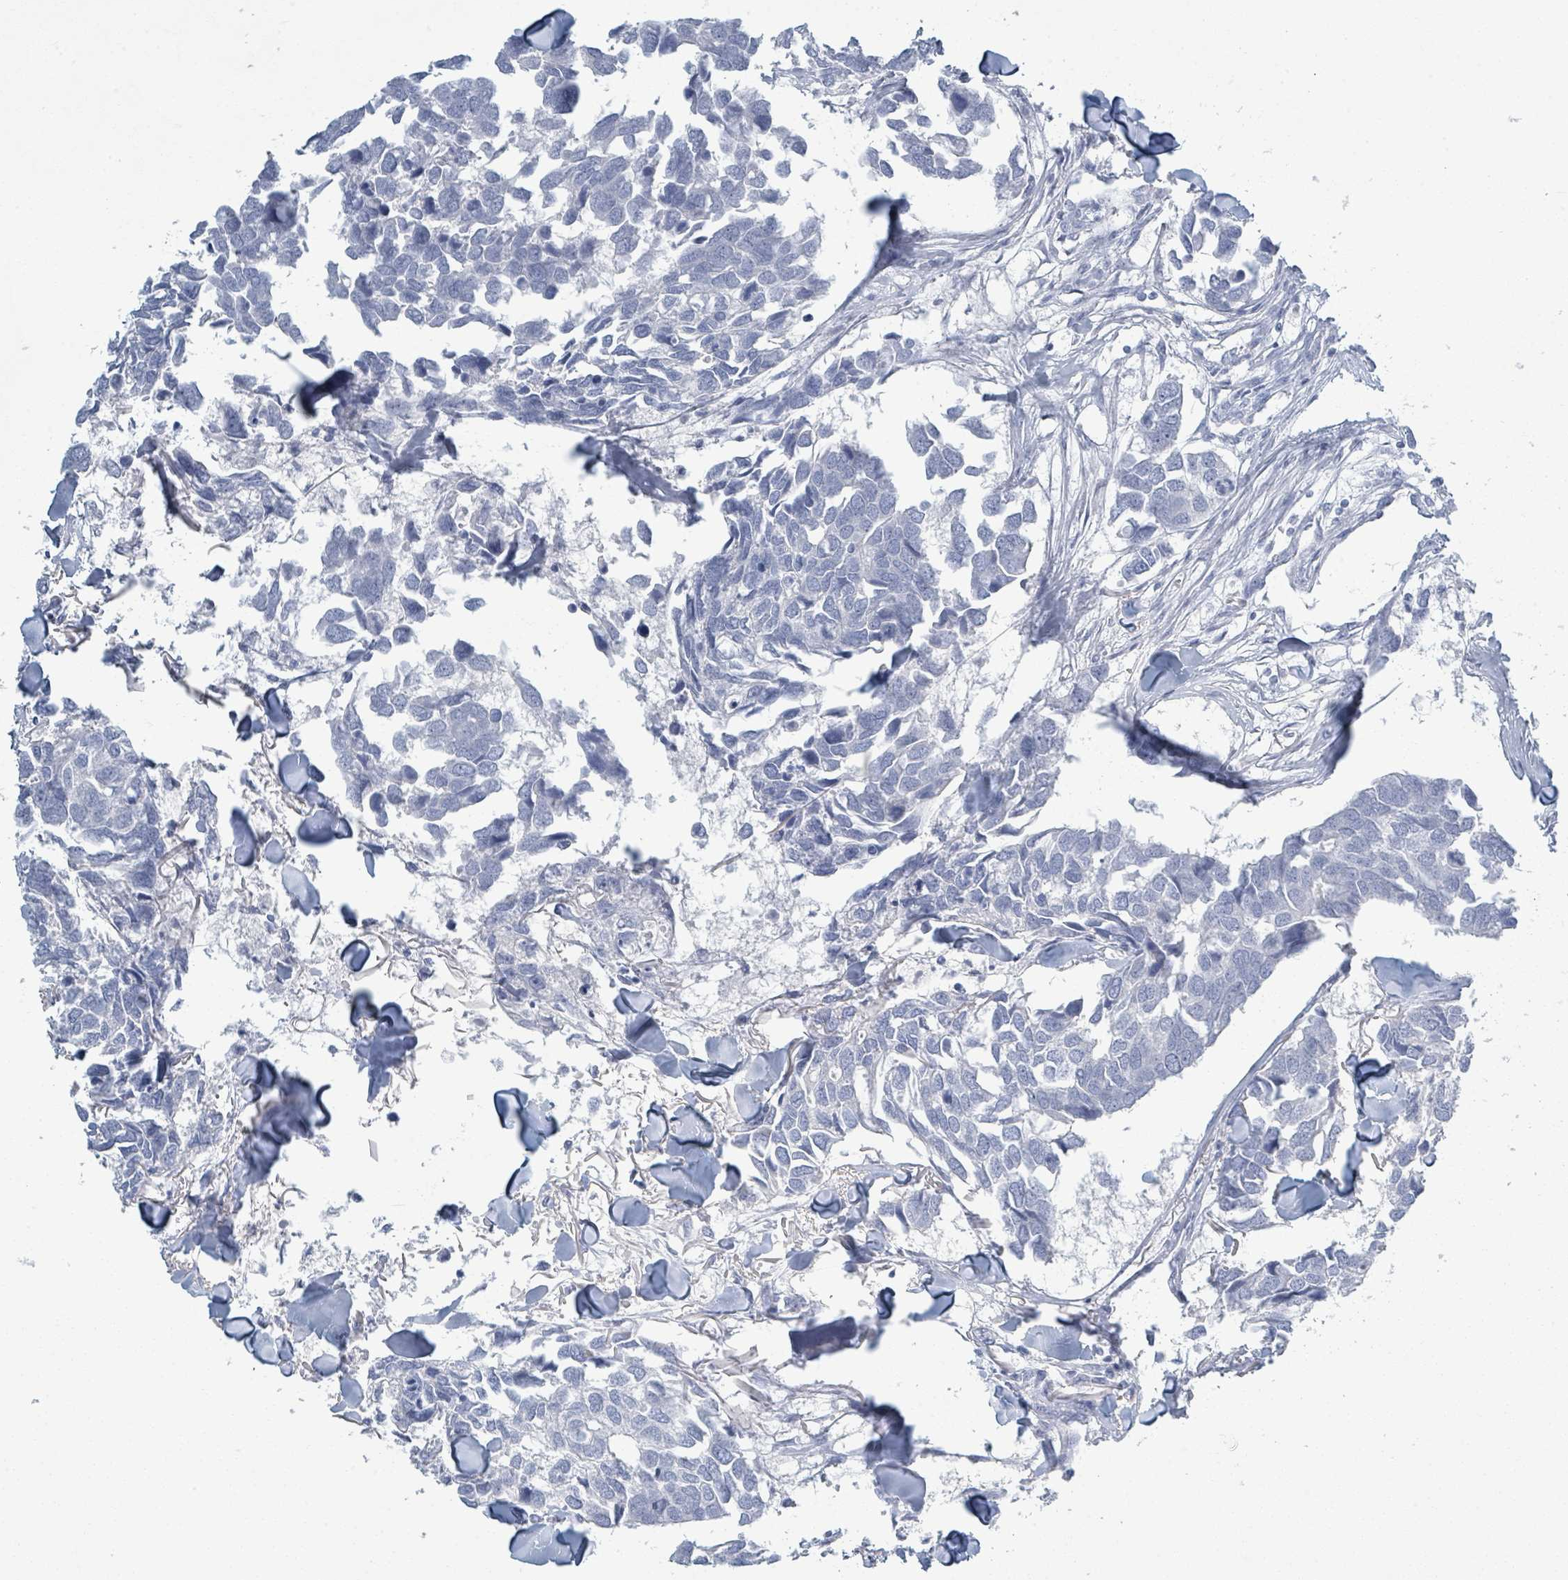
{"staining": {"intensity": "negative", "quantity": "none", "location": "none"}, "tissue": "breast cancer", "cell_type": "Tumor cells", "image_type": "cancer", "snomed": [{"axis": "morphology", "description": "Duct carcinoma"}, {"axis": "topography", "description": "Breast"}], "caption": "Breast cancer (invasive ductal carcinoma) was stained to show a protein in brown. There is no significant staining in tumor cells. (IHC, brightfield microscopy, high magnification).", "gene": "DEFA4", "patient": {"sex": "female", "age": 83}}